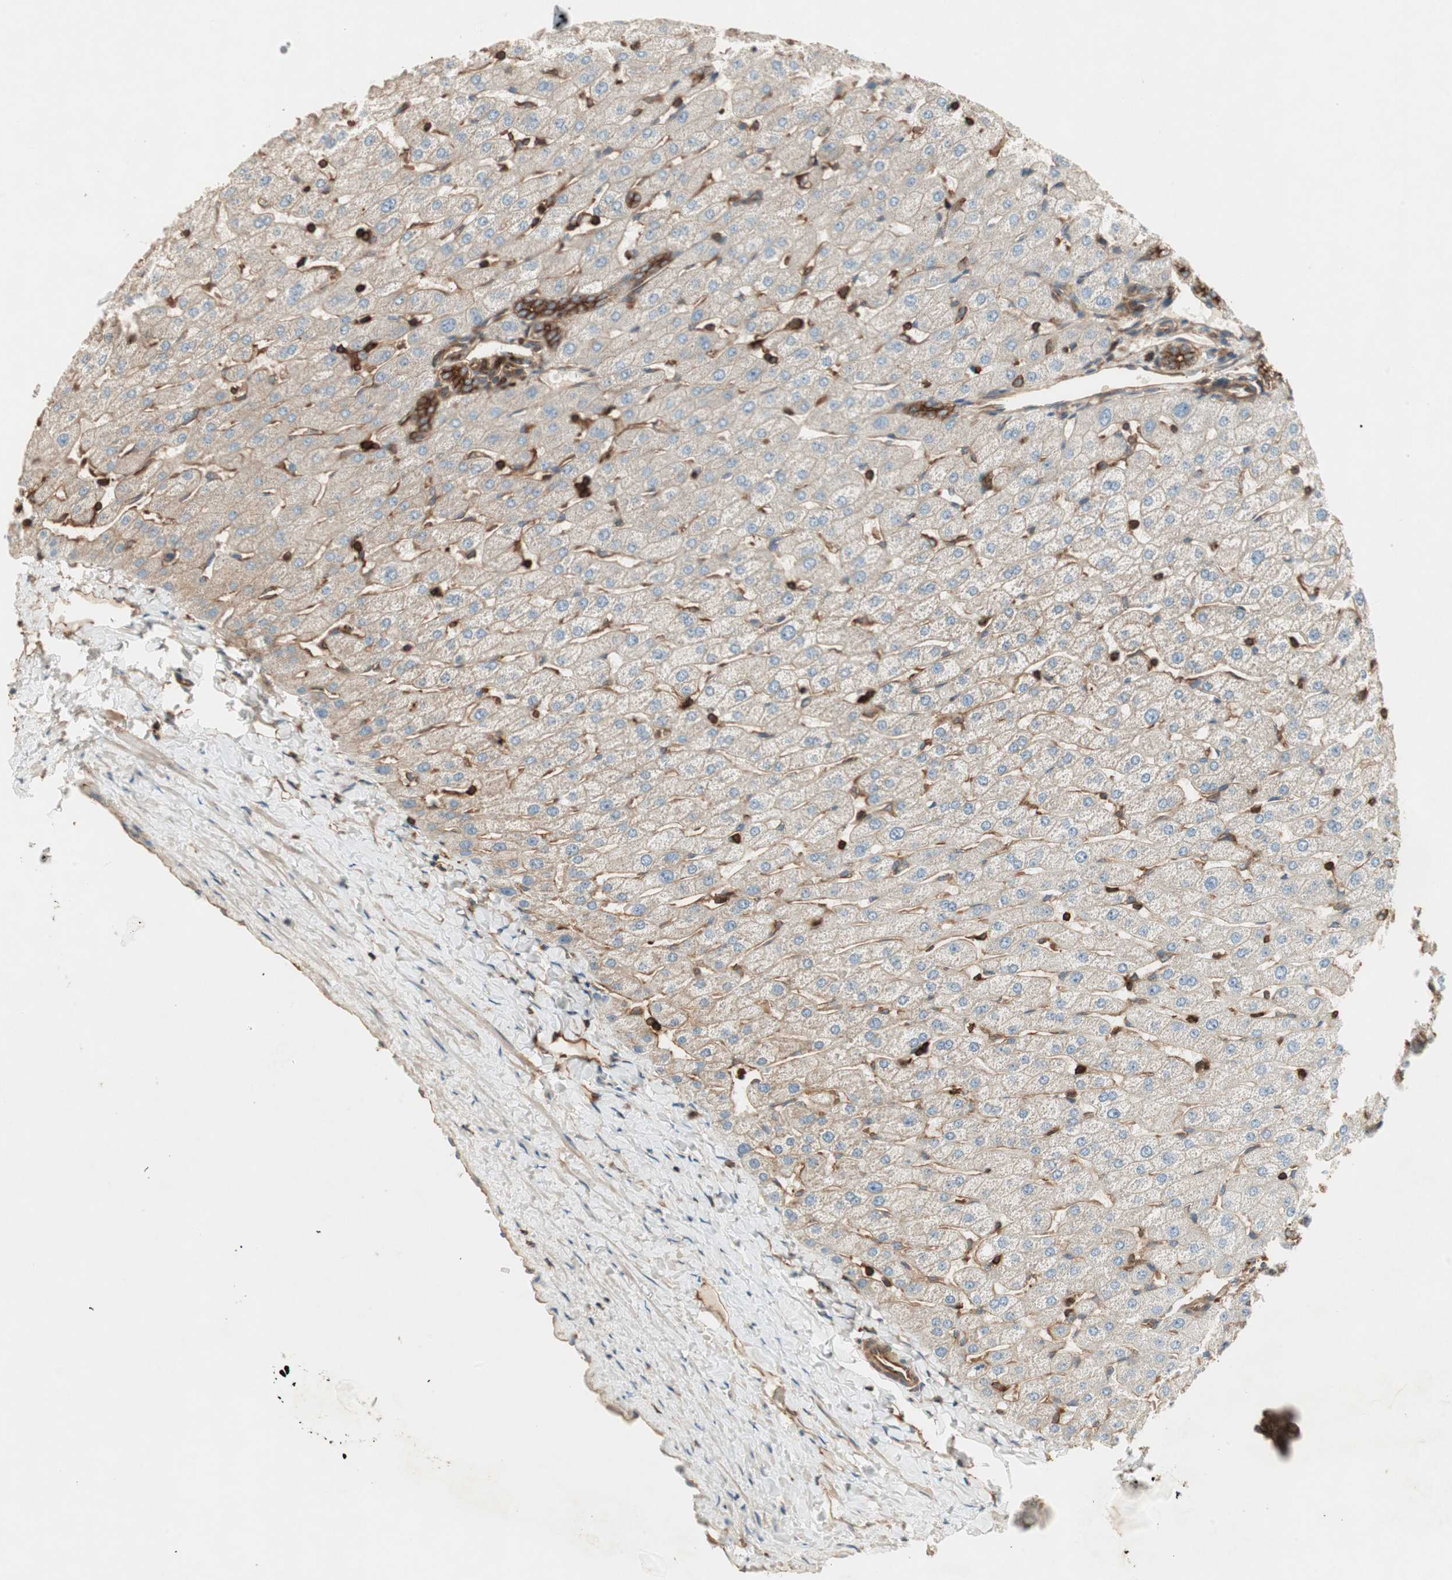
{"staining": {"intensity": "strong", "quantity": ">75%", "location": "cytoplasmic/membranous"}, "tissue": "liver", "cell_type": "Cholangiocytes", "image_type": "normal", "snomed": [{"axis": "morphology", "description": "Normal tissue, NOS"}, {"axis": "morphology", "description": "Fibrosis, NOS"}, {"axis": "topography", "description": "Liver"}], "caption": "Cholangiocytes demonstrate high levels of strong cytoplasmic/membranous positivity in approximately >75% of cells in unremarkable liver.", "gene": "TCP11L1", "patient": {"sex": "female", "age": 29}}